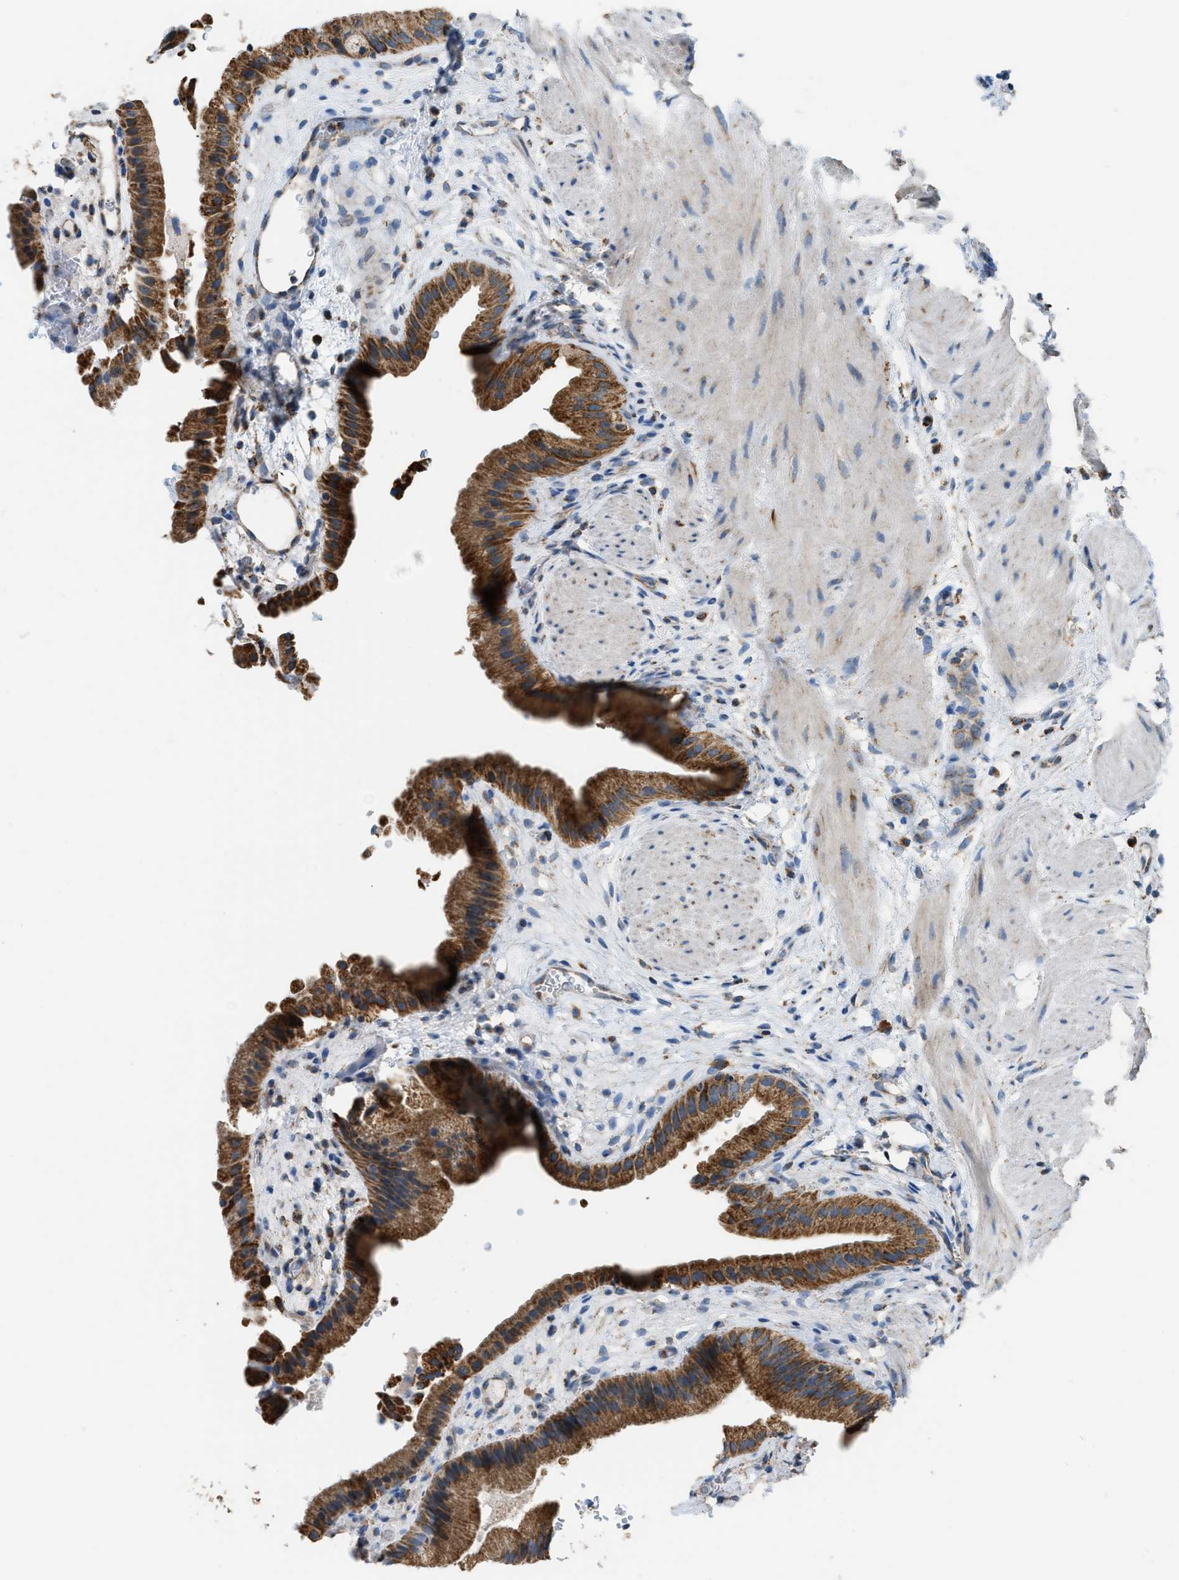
{"staining": {"intensity": "strong", "quantity": ">75%", "location": "cytoplasmic/membranous"}, "tissue": "gallbladder", "cell_type": "Glandular cells", "image_type": "normal", "snomed": [{"axis": "morphology", "description": "Normal tissue, NOS"}, {"axis": "topography", "description": "Gallbladder"}], "caption": "This histopathology image demonstrates immunohistochemistry staining of benign gallbladder, with high strong cytoplasmic/membranous positivity in about >75% of glandular cells.", "gene": "ETFB", "patient": {"sex": "male", "age": 49}}